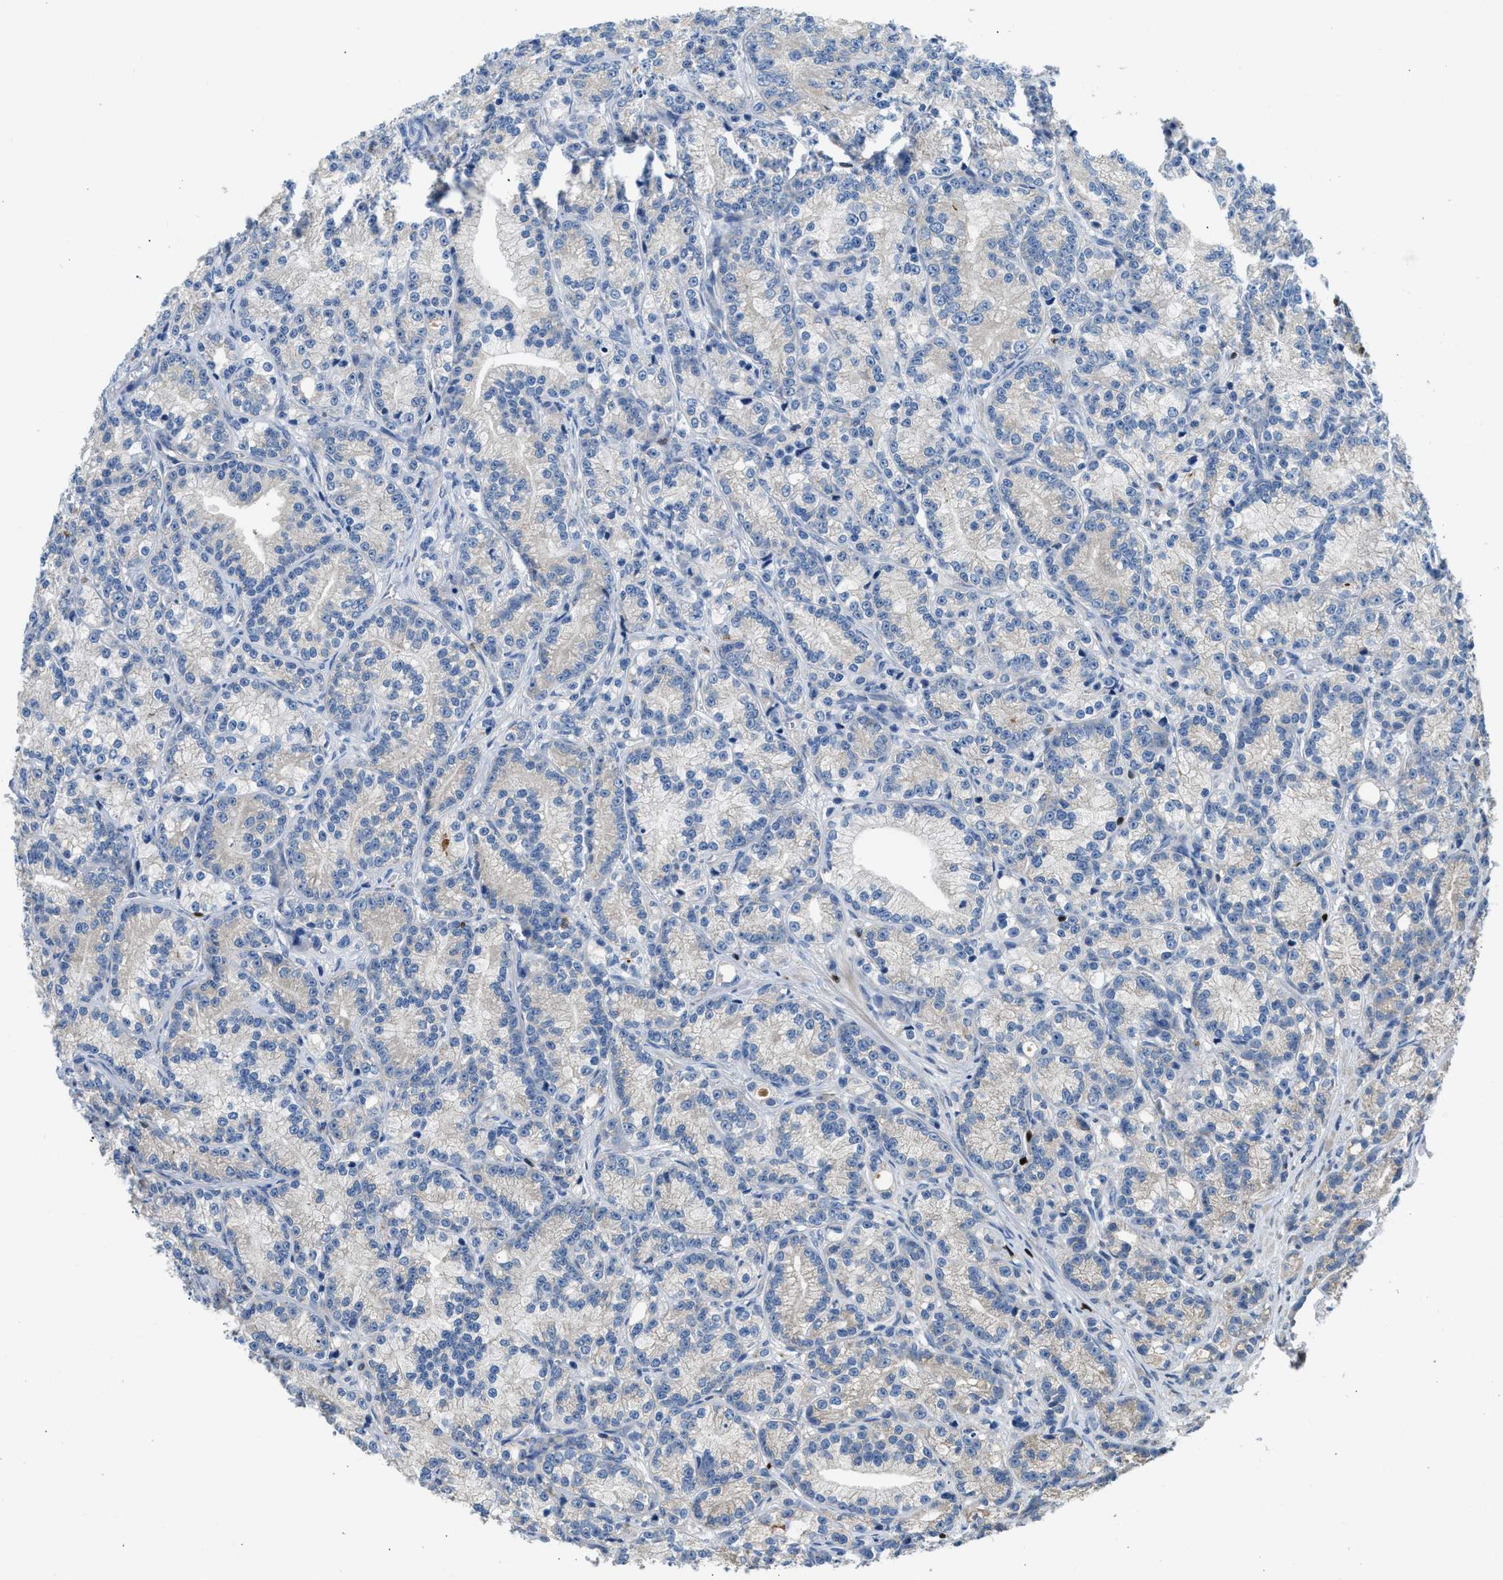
{"staining": {"intensity": "negative", "quantity": "none", "location": "none"}, "tissue": "prostate cancer", "cell_type": "Tumor cells", "image_type": "cancer", "snomed": [{"axis": "morphology", "description": "Adenocarcinoma, Low grade"}, {"axis": "topography", "description": "Prostate"}], "caption": "This is an IHC histopathology image of human prostate cancer (adenocarcinoma (low-grade)). There is no staining in tumor cells.", "gene": "TOX", "patient": {"sex": "male", "age": 89}}